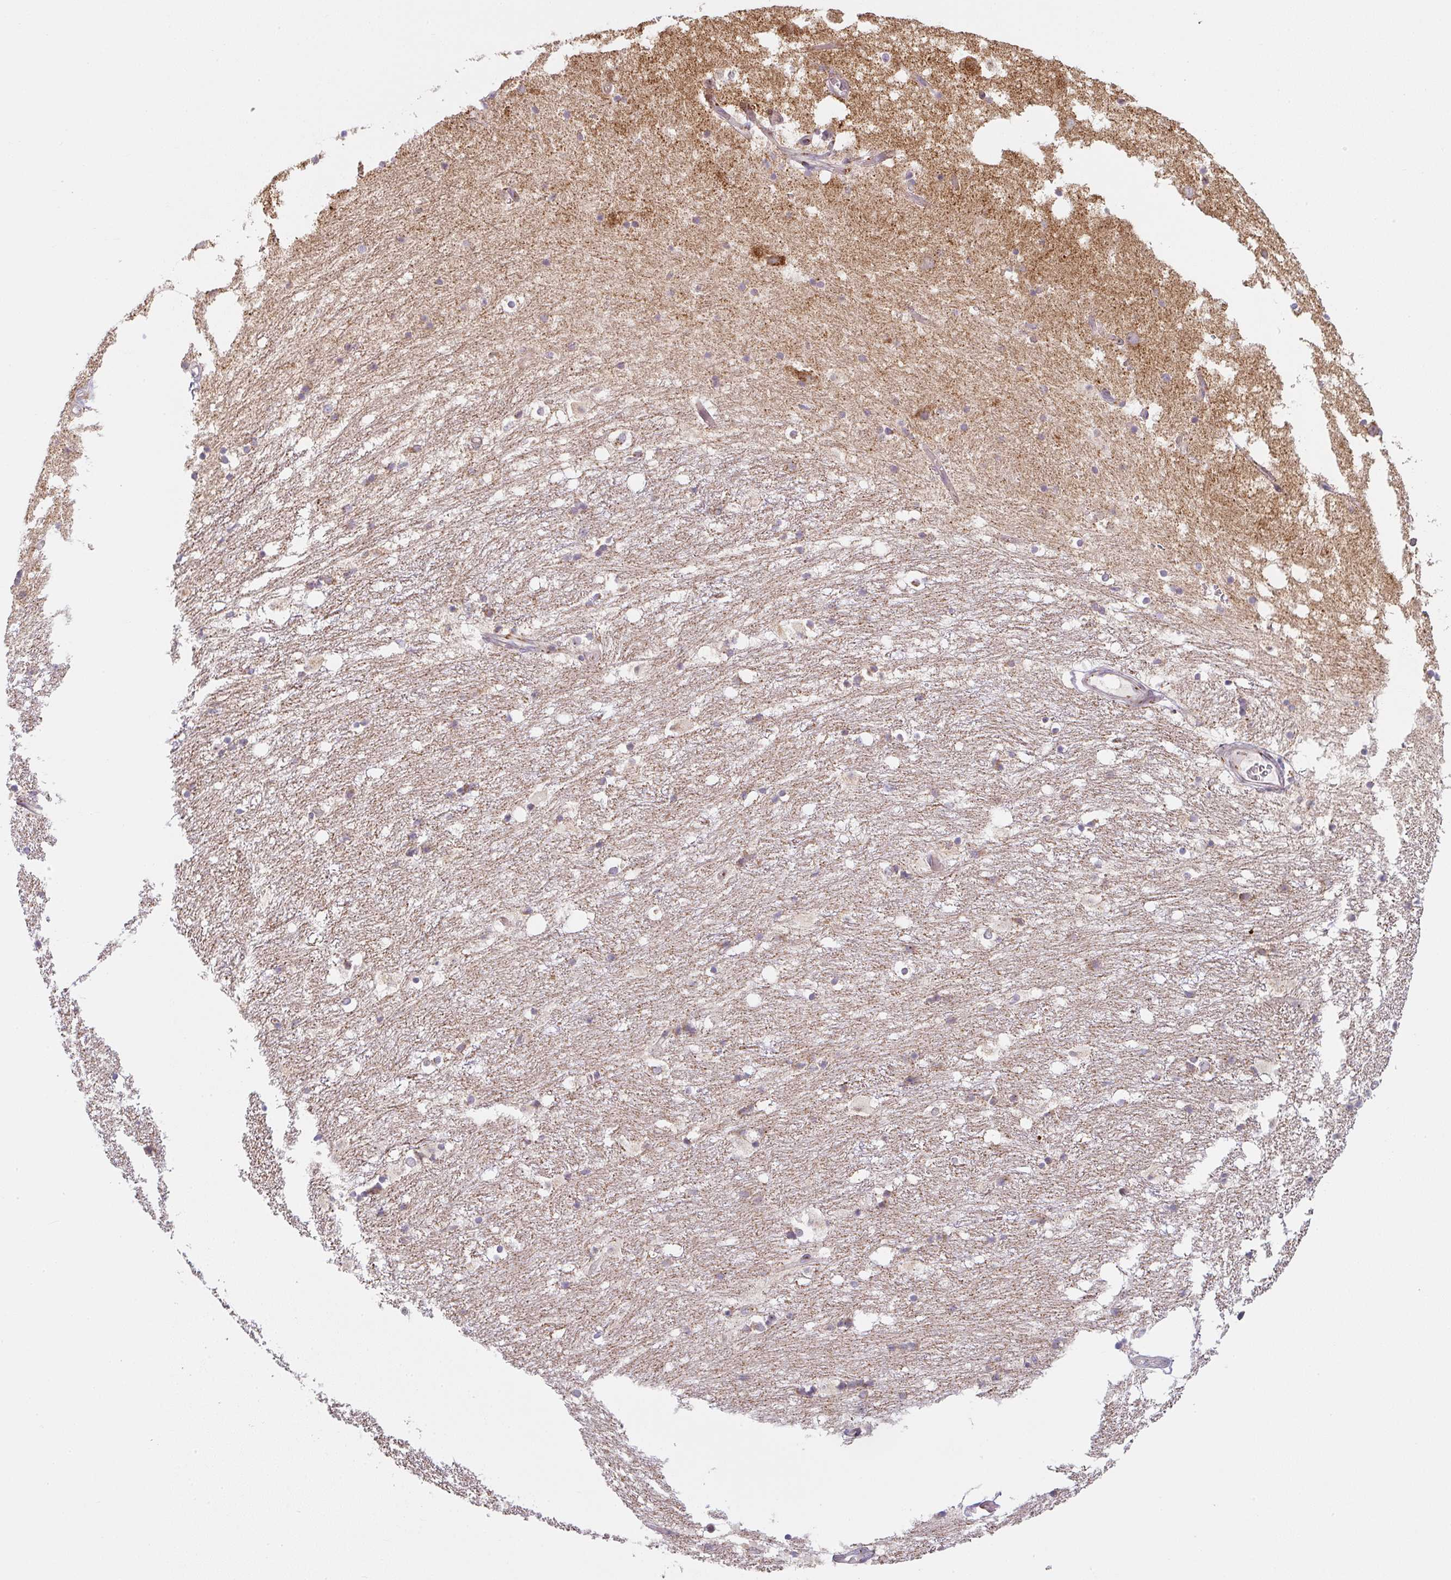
{"staining": {"intensity": "negative", "quantity": "none", "location": "none"}, "tissue": "hippocampus", "cell_type": "Glial cells", "image_type": "normal", "snomed": [{"axis": "morphology", "description": "Normal tissue, NOS"}, {"axis": "topography", "description": "Hippocampus"}], "caption": "Immunohistochemistry photomicrograph of benign human hippocampus stained for a protein (brown), which exhibits no expression in glial cells. Brightfield microscopy of IHC stained with DAB (brown) and hematoxylin (blue), captured at high magnification.", "gene": "GVQW3", "patient": {"sex": "female", "age": 52}}